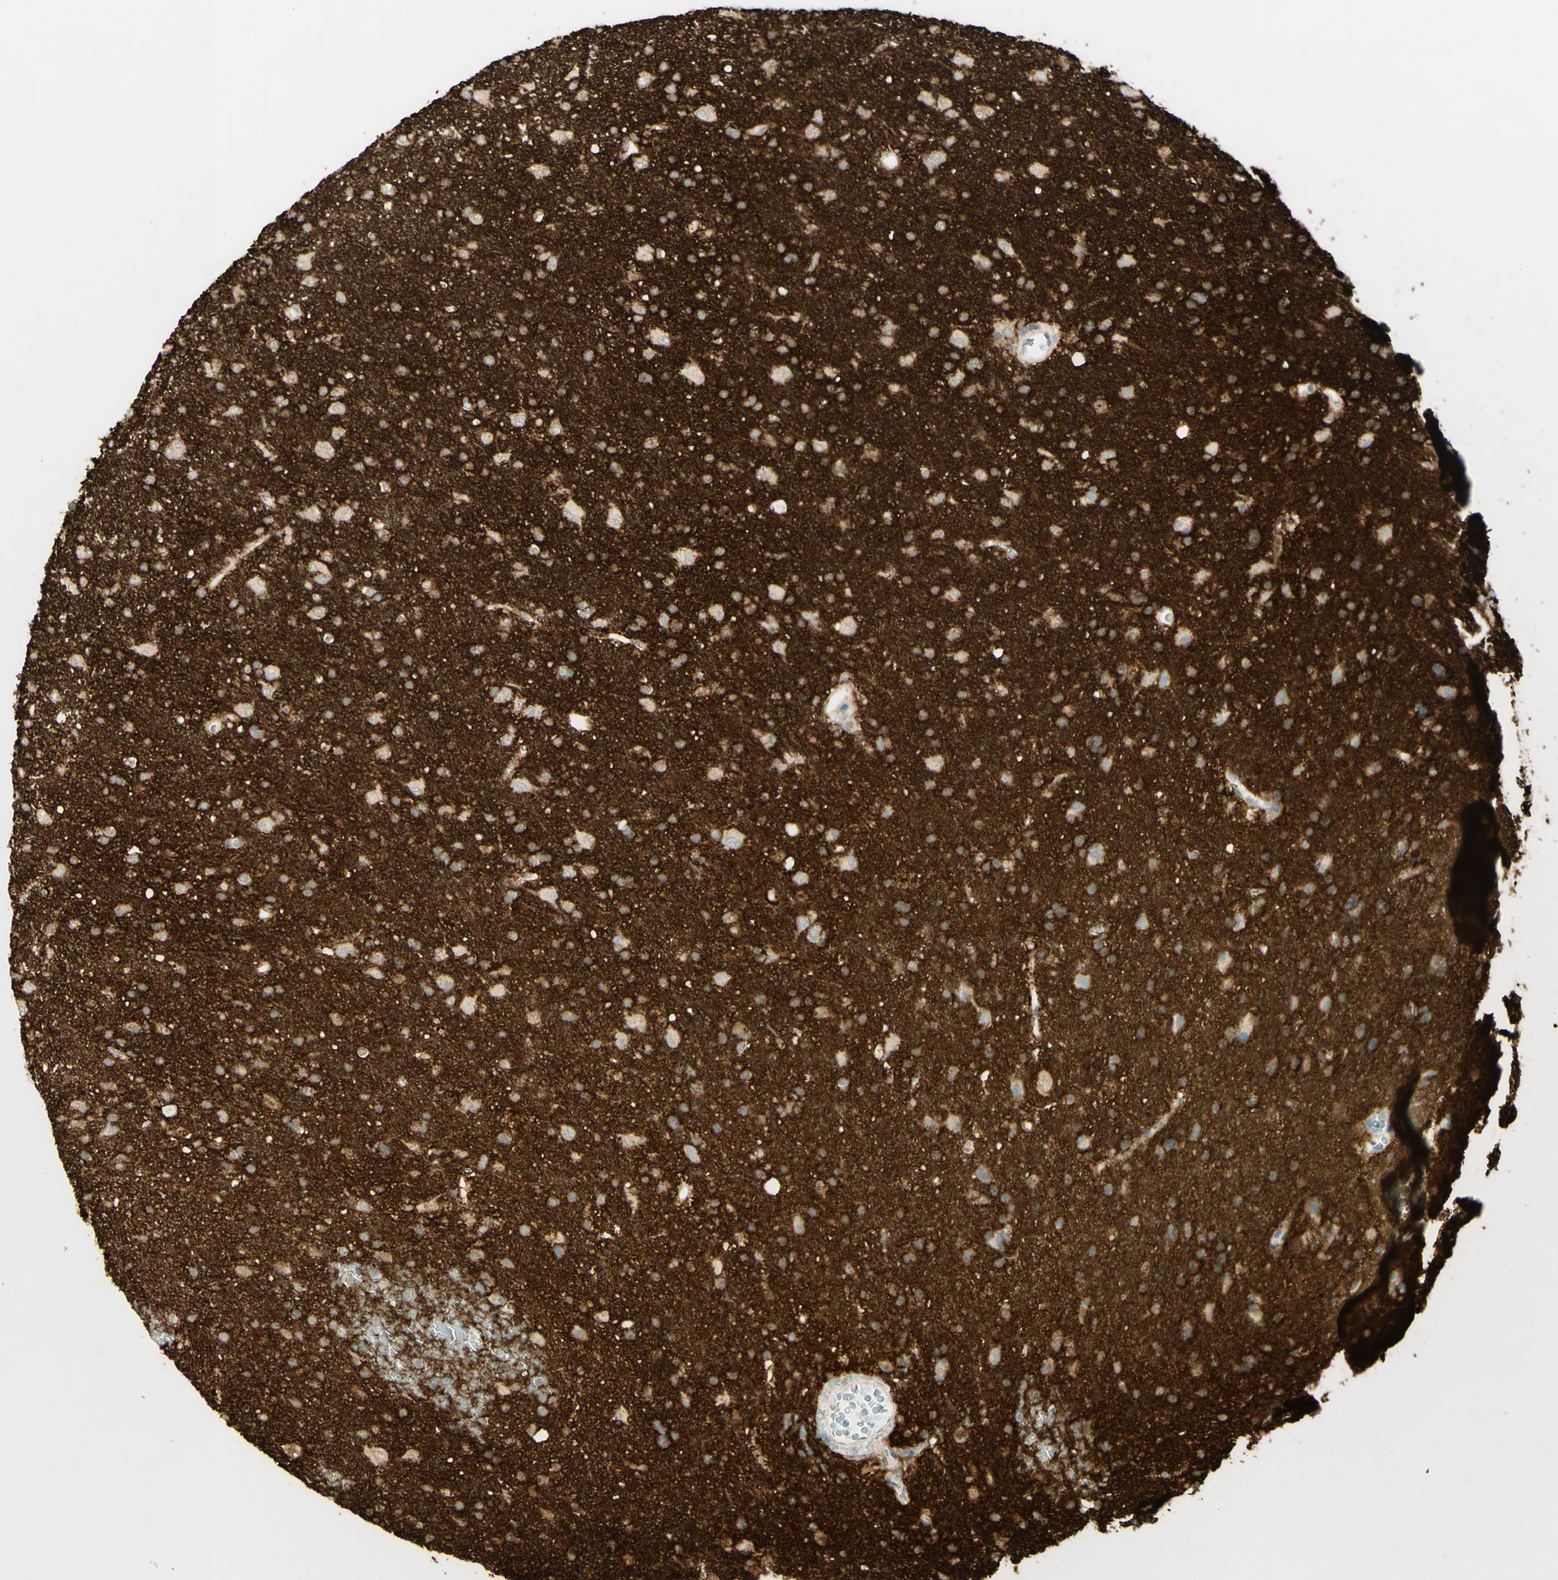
{"staining": {"intensity": "negative", "quantity": "none", "location": "none"}, "tissue": "glioma", "cell_type": "Tumor cells", "image_type": "cancer", "snomed": [{"axis": "morphology", "description": "Glioma, malignant, Low grade"}, {"axis": "topography", "description": "Brain"}], "caption": "A photomicrograph of malignant glioma (low-grade) stained for a protein shows no brown staining in tumor cells.", "gene": "TNN", "patient": {"sex": "male", "age": 77}}